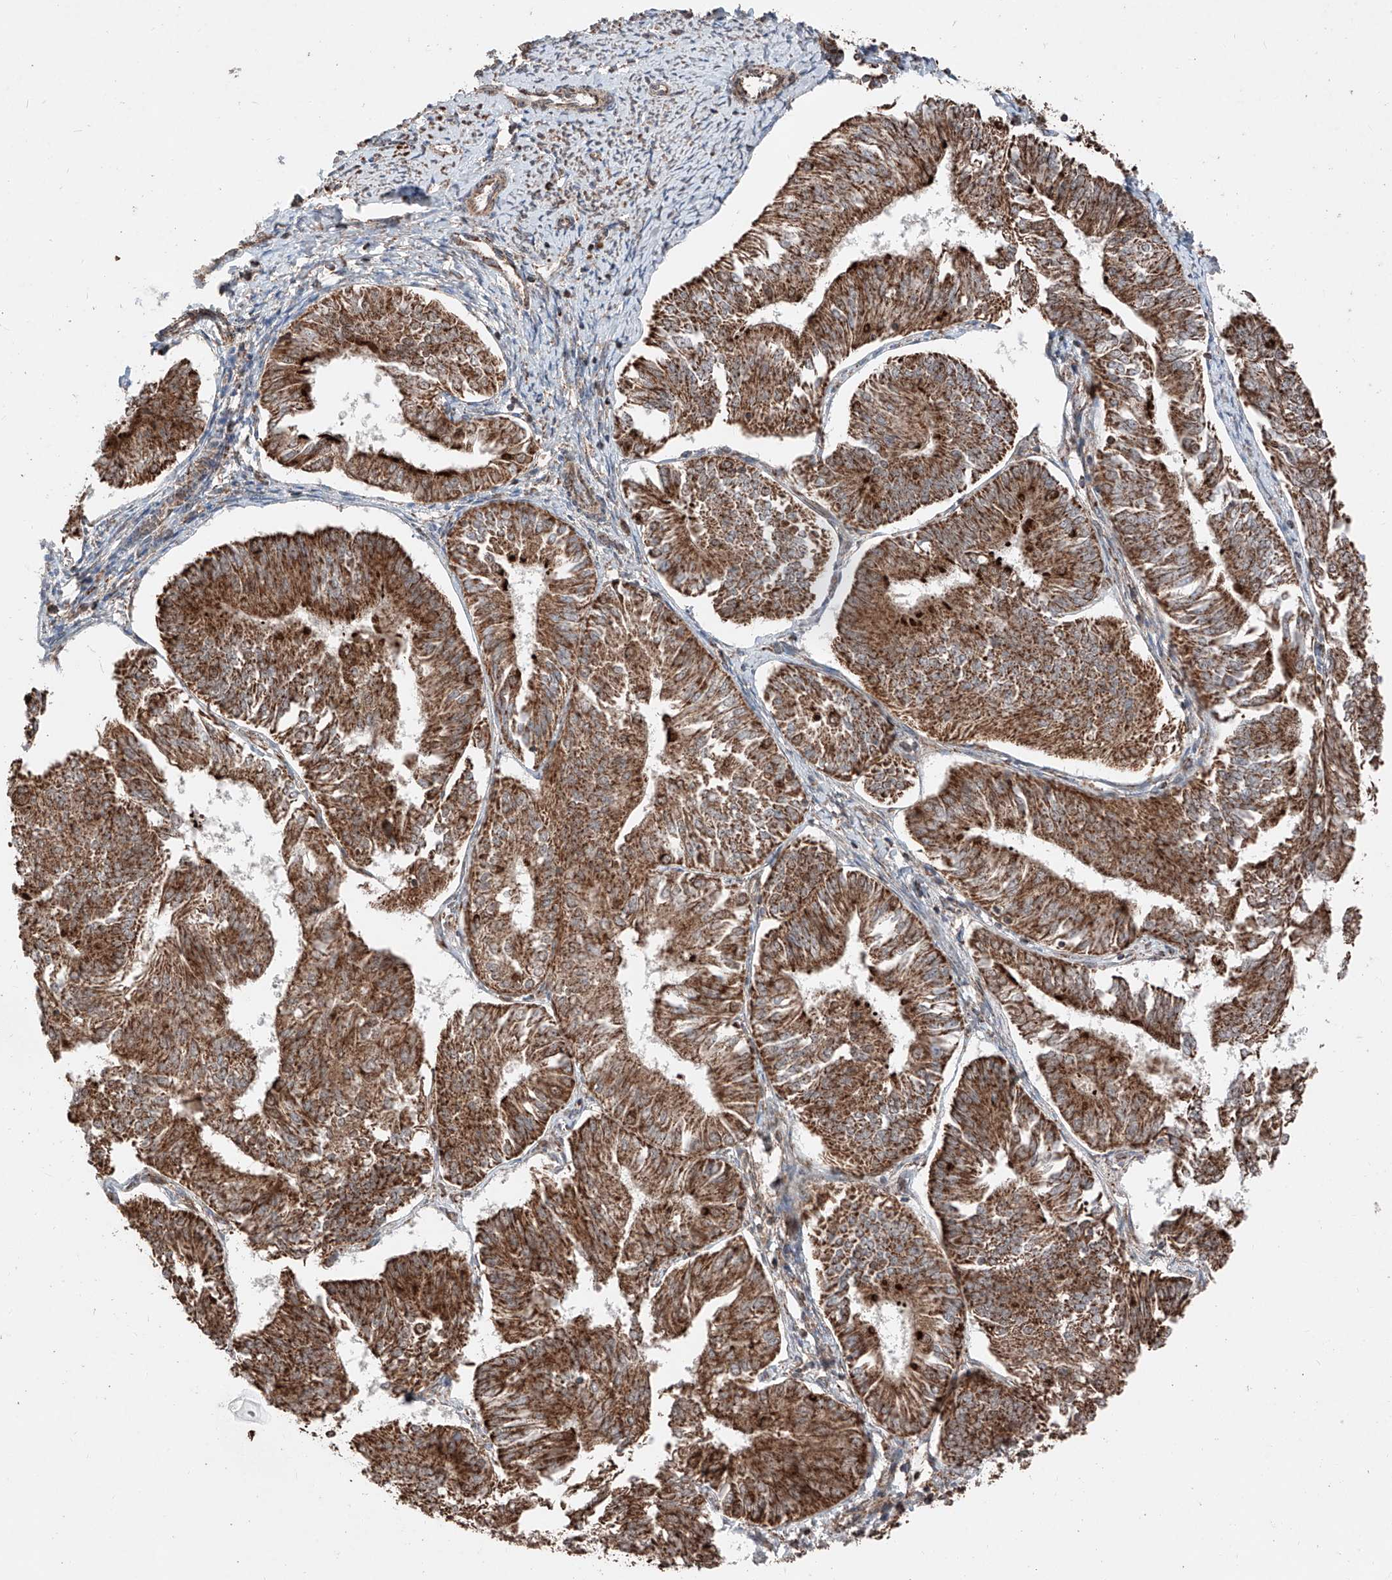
{"staining": {"intensity": "strong", "quantity": ">75%", "location": "cytoplasmic/membranous"}, "tissue": "endometrial cancer", "cell_type": "Tumor cells", "image_type": "cancer", "snomed": [{"axis": "morphology", "description": "Adenocarcinoma, NOS"}, {"axis": "topography", "description": "Endometrium"}], "caption": "DAB (3,3'-diaminobenzidine) immunohistochemical staining of human adenocarcinoma (endometrial) reveals strong cytoplasmic/membranous protein positivity in approximately >75% of tumor cells. (IHC, brightfield microscopy, high magnification).", "gene": "ZSCAN29", "patient": {"sex": "female", "age": 58}}